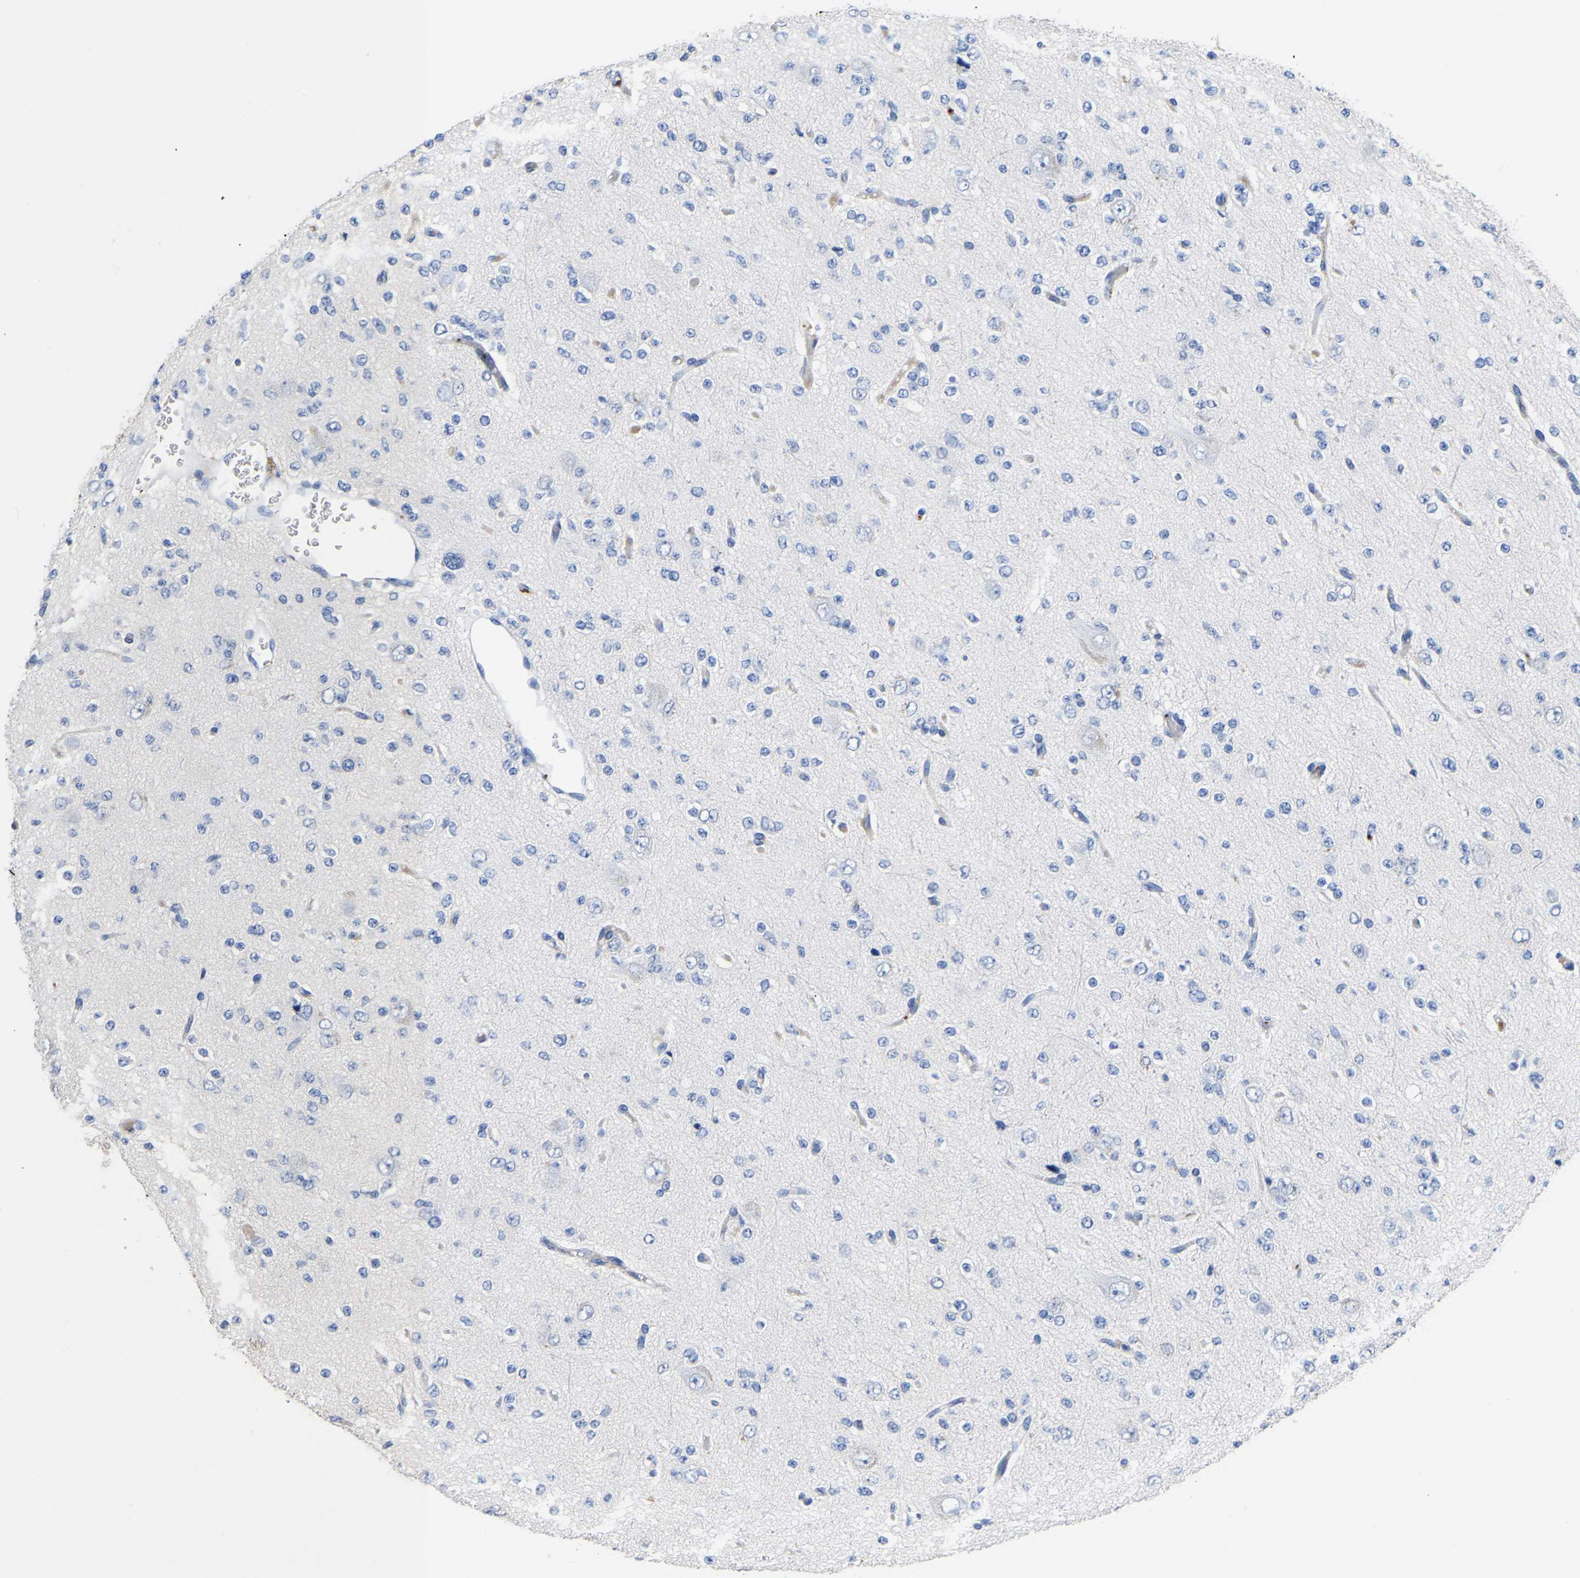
{"staining": {"intensity": "negative", "quantity": "none", "location": "none"}, "tissue": "glioma", "cell_type": "Tumor cells", "image_type": "cancer", "snomed": [{"axis": "morphology", "description": "Glioma, malignant, Low grade"}, {"axis": "topography", "description": "Brain"}], "caption": "Immunohistochemistry (IHC) photomicrograph of low-grade glioma (malignant) stained for a protein (brown), which displays no expression in tumor cells.", "gene": "FGF18", "patient": {"sex": "male", "age": 38}}